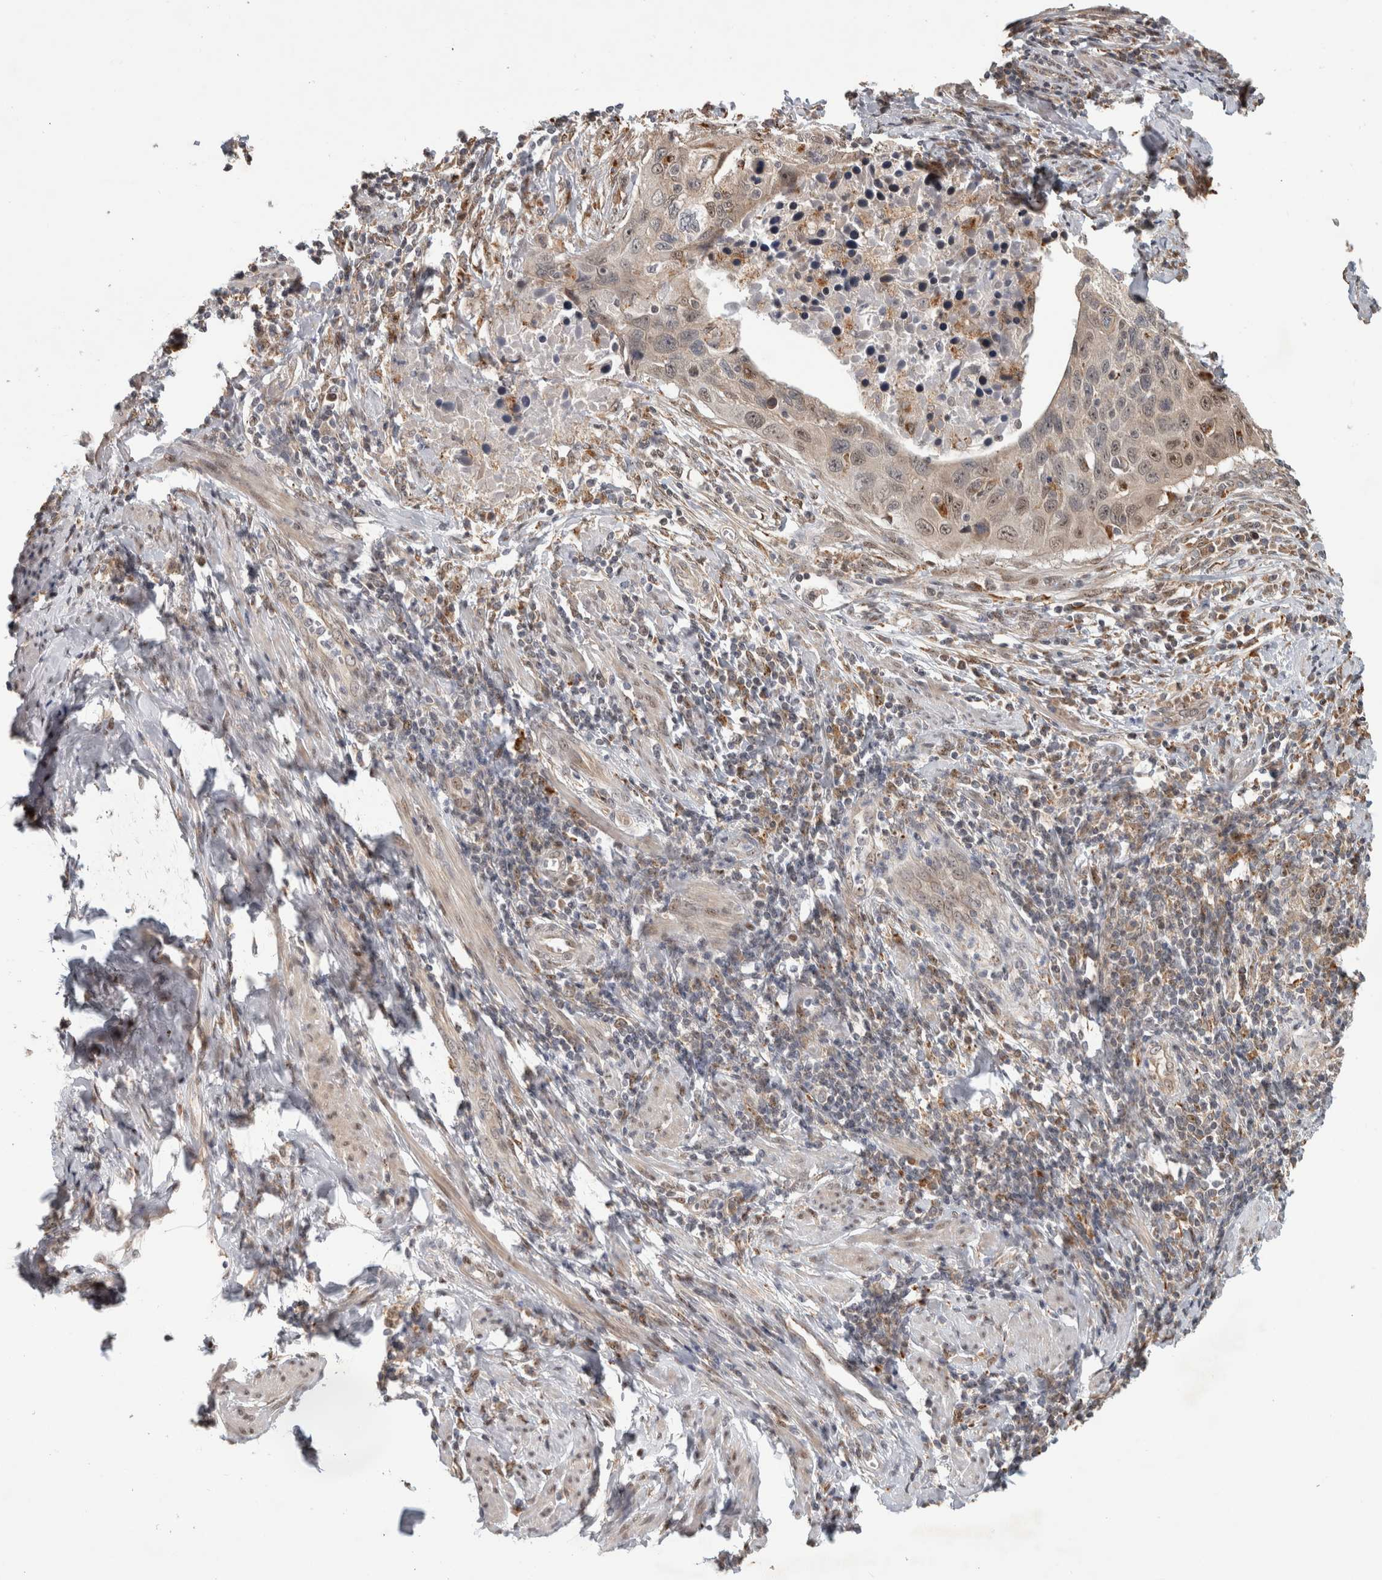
{"staining": {"intensity": "weak", "quantity": ">75%", "location": "cytoplasmic/membranous,nuclear"}, "tissue": "cervical cancer", "cell_type": "Tumor cells", "image_type": "cancer", "snomed": [{"axis": "morphology", "description": "Squamous cell carcinoma, NOS"}, {"axis": "topography", "description": "Cervix"}], "caption": "The histopathology image displays a brown stain indicating the presence of a protein in the cytoplasmic/membranous and nuclear of tumor cells in cervical cancer (squamous cell carcinoma).", "gene": "NAB2", "patient": {"sex": "female", "age": 53}}